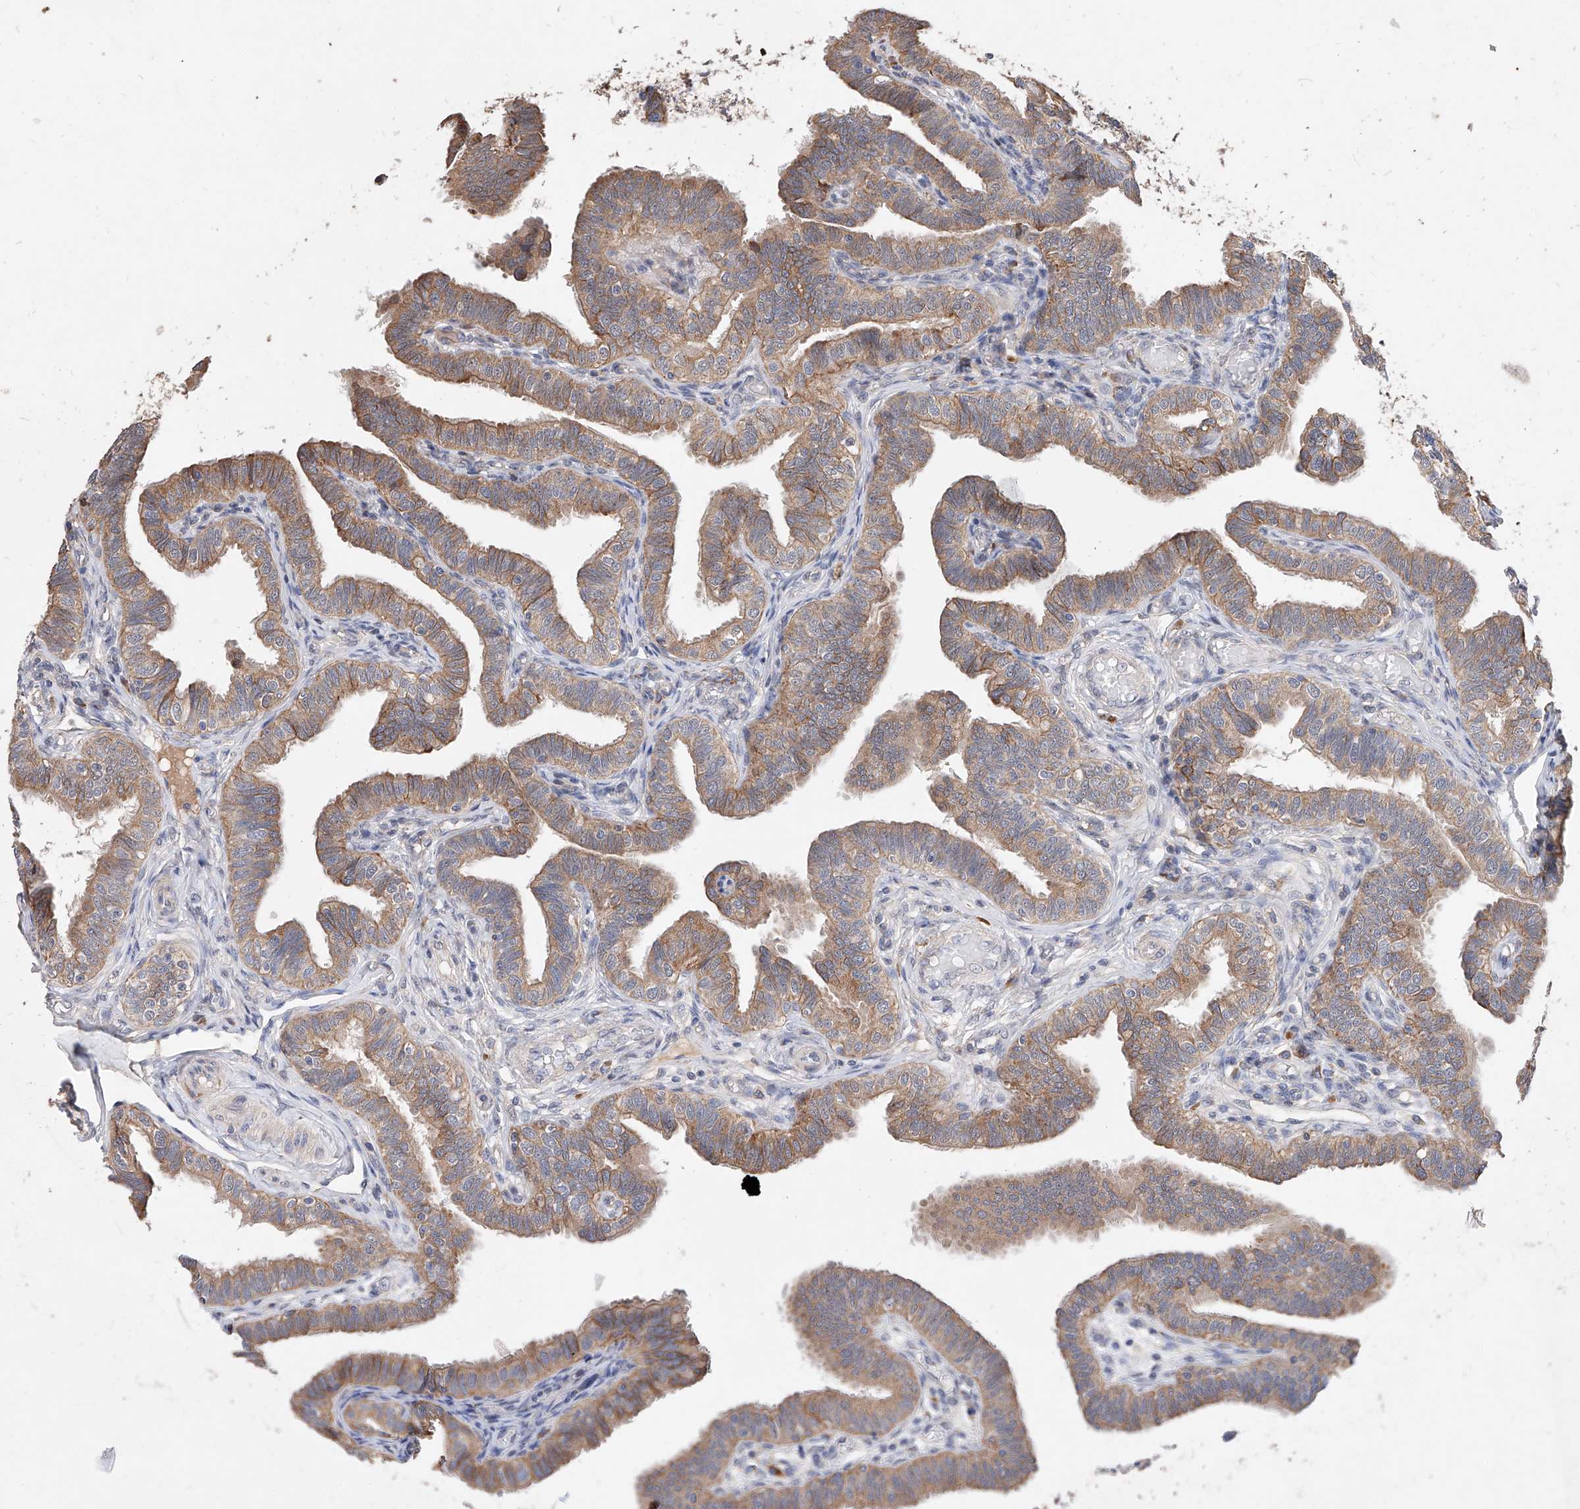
{"staining": {"intensity": "moderate", "quantity": ">75%", "location": "cytoplasmic/membranous"}, "tissue": "fallopian tube", "cell_type": "Glandular cells", "image_type": "normal", "snomed": [{"axis": "morphology", "description": "Normal tissue, NOS"}, {"axis": "topography", "description": "Fallopian tube"}], "caption": "Immunohistochemistry photomicrograph of benign fallopian tube stained for a protein (brown), which shows medium levels of moderate cytoplasmic/membranous staining in approximately >75% of glandular cells.", "gene": "MFSD4B", "patient": {"sex": "female", "age": 39}}